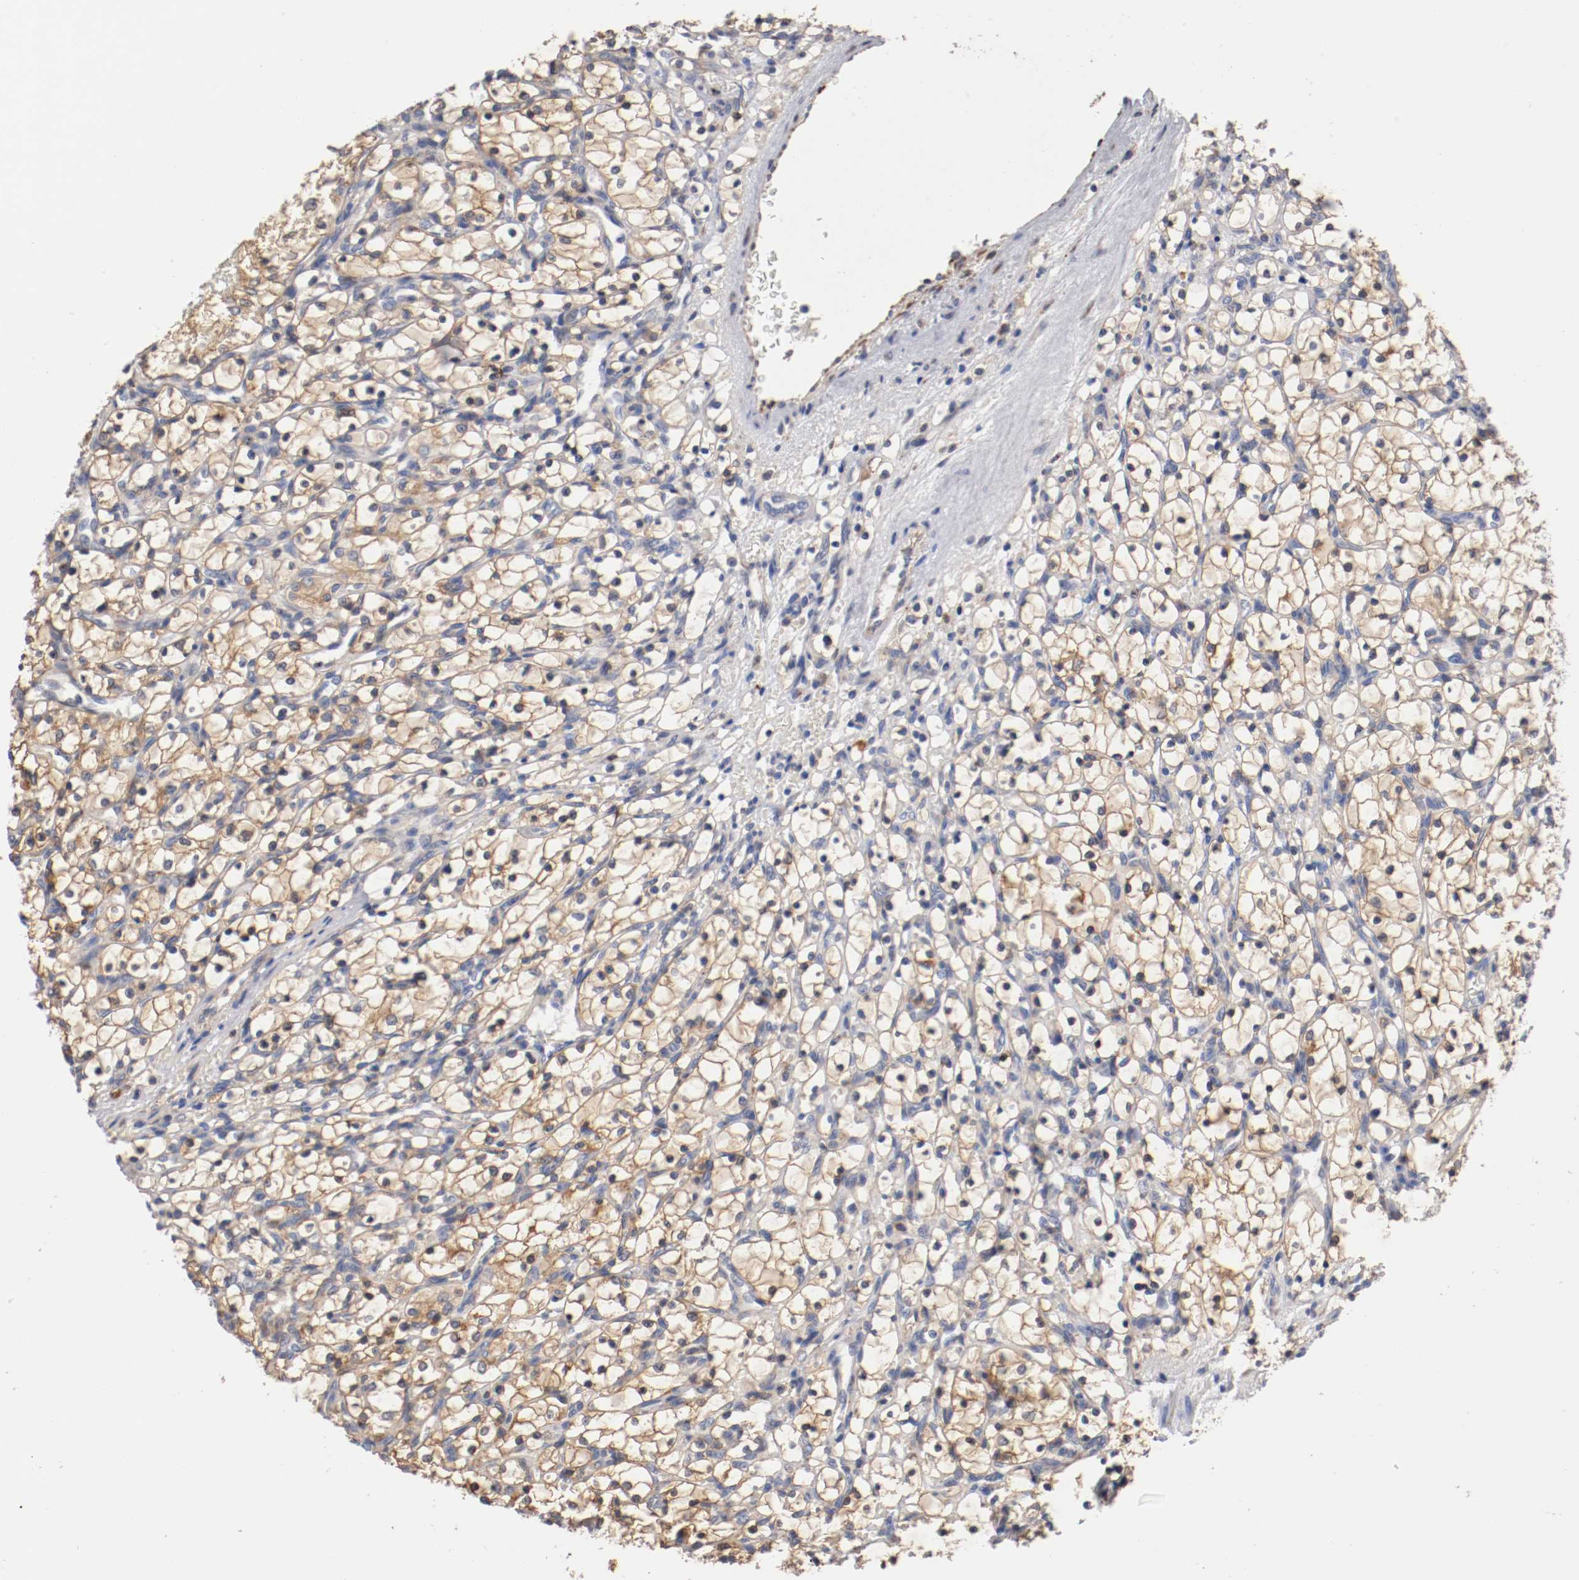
{"staining": {"intensity": "weak", "quantity": ">75%", "location": "cytoplasmic/membranous"}, "tissue": "renal cancer", "cell_type": "Tumor cells", "image_type": "cancer", "snomed": [{"axis": "morphology", "description": "Adenocarcinoma, NOS"}, {"axis": "topography", "description": "Kidney"}], "caption": "Brown immunohistochemical staining in renal cancer reveals weak cytoplasmic/membranous expression in approximately >75% of tumor cells.", "gene": "TNFSF13", "patient": {"sex": "female", "age": 69}}